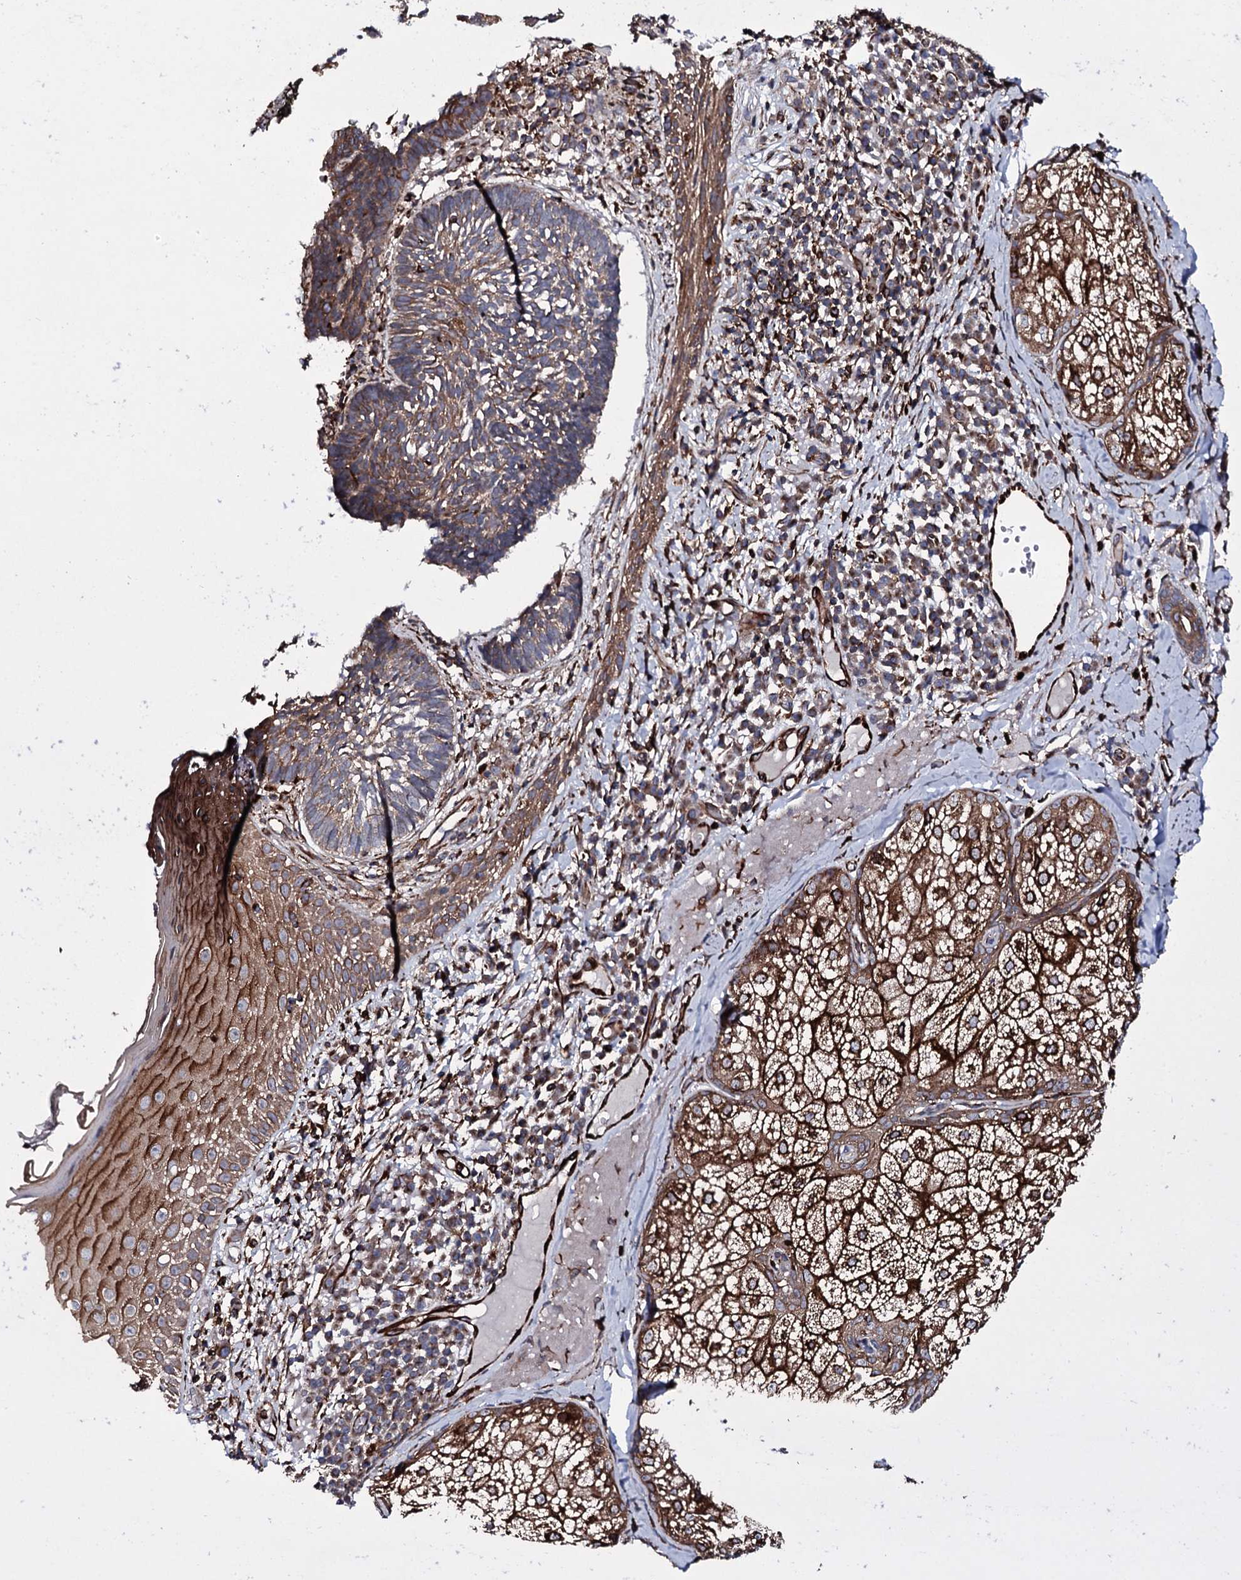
{"staining": {"intensity": "moderate", "quantity": ">75%", "location": "cytoplasmic/membranous"}, "tissue": "skin cancer", "cell_type": "Tumor cells", "image_type": "cancer", "snomed": [{"axis": "morphology", "description": "Basal cell carcinoma"}, {"axis": "topography", "description": "Skin"}], "caption": "Skin basal cell carcinoma tissue reveals moderate cytoplasmic/membranous staining in approximately >75% of tumor cells", "gene": "VAMP8", "patient": {"sex": "male", "age": 88}}